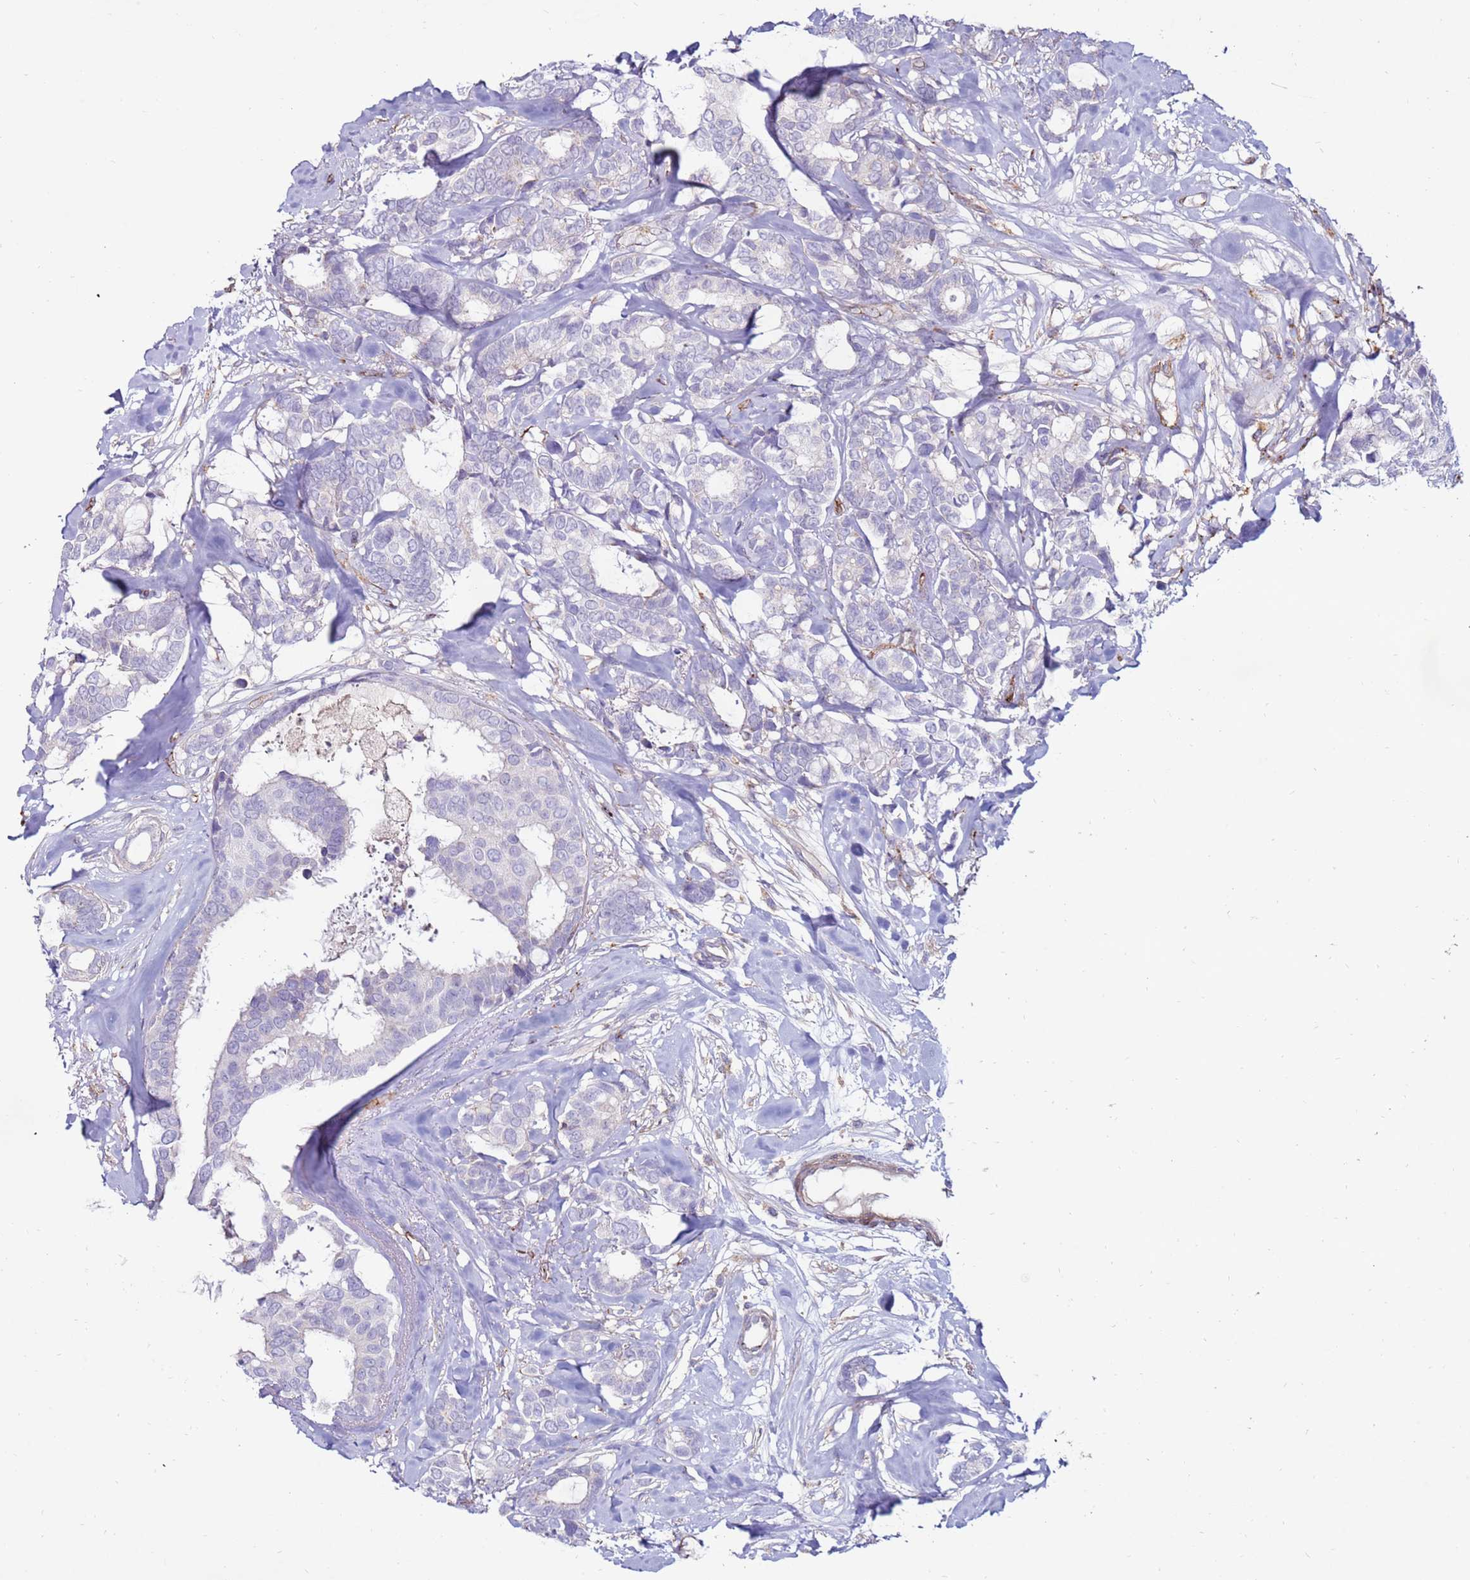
{"staining": {"intensity": "negative", "quantity": "none", "location": "none"}, "tissue": "breast cancer", "cell_type": "Tumor cells", "image_type": "cancer", "snomed": [{"axis": "morphology", "description": "Duct carcinoma"}, {"axis": "topography", "description": "Breast"}], "caption": "Immunohistochemistry (IHC) photomicrograph of human breast intraductal carcinoma stained for a protein (brown), which exhibits no expression in tumor cells.", "gene": "CLEC4M", "patient": {"sex": "female", "age": 87}}